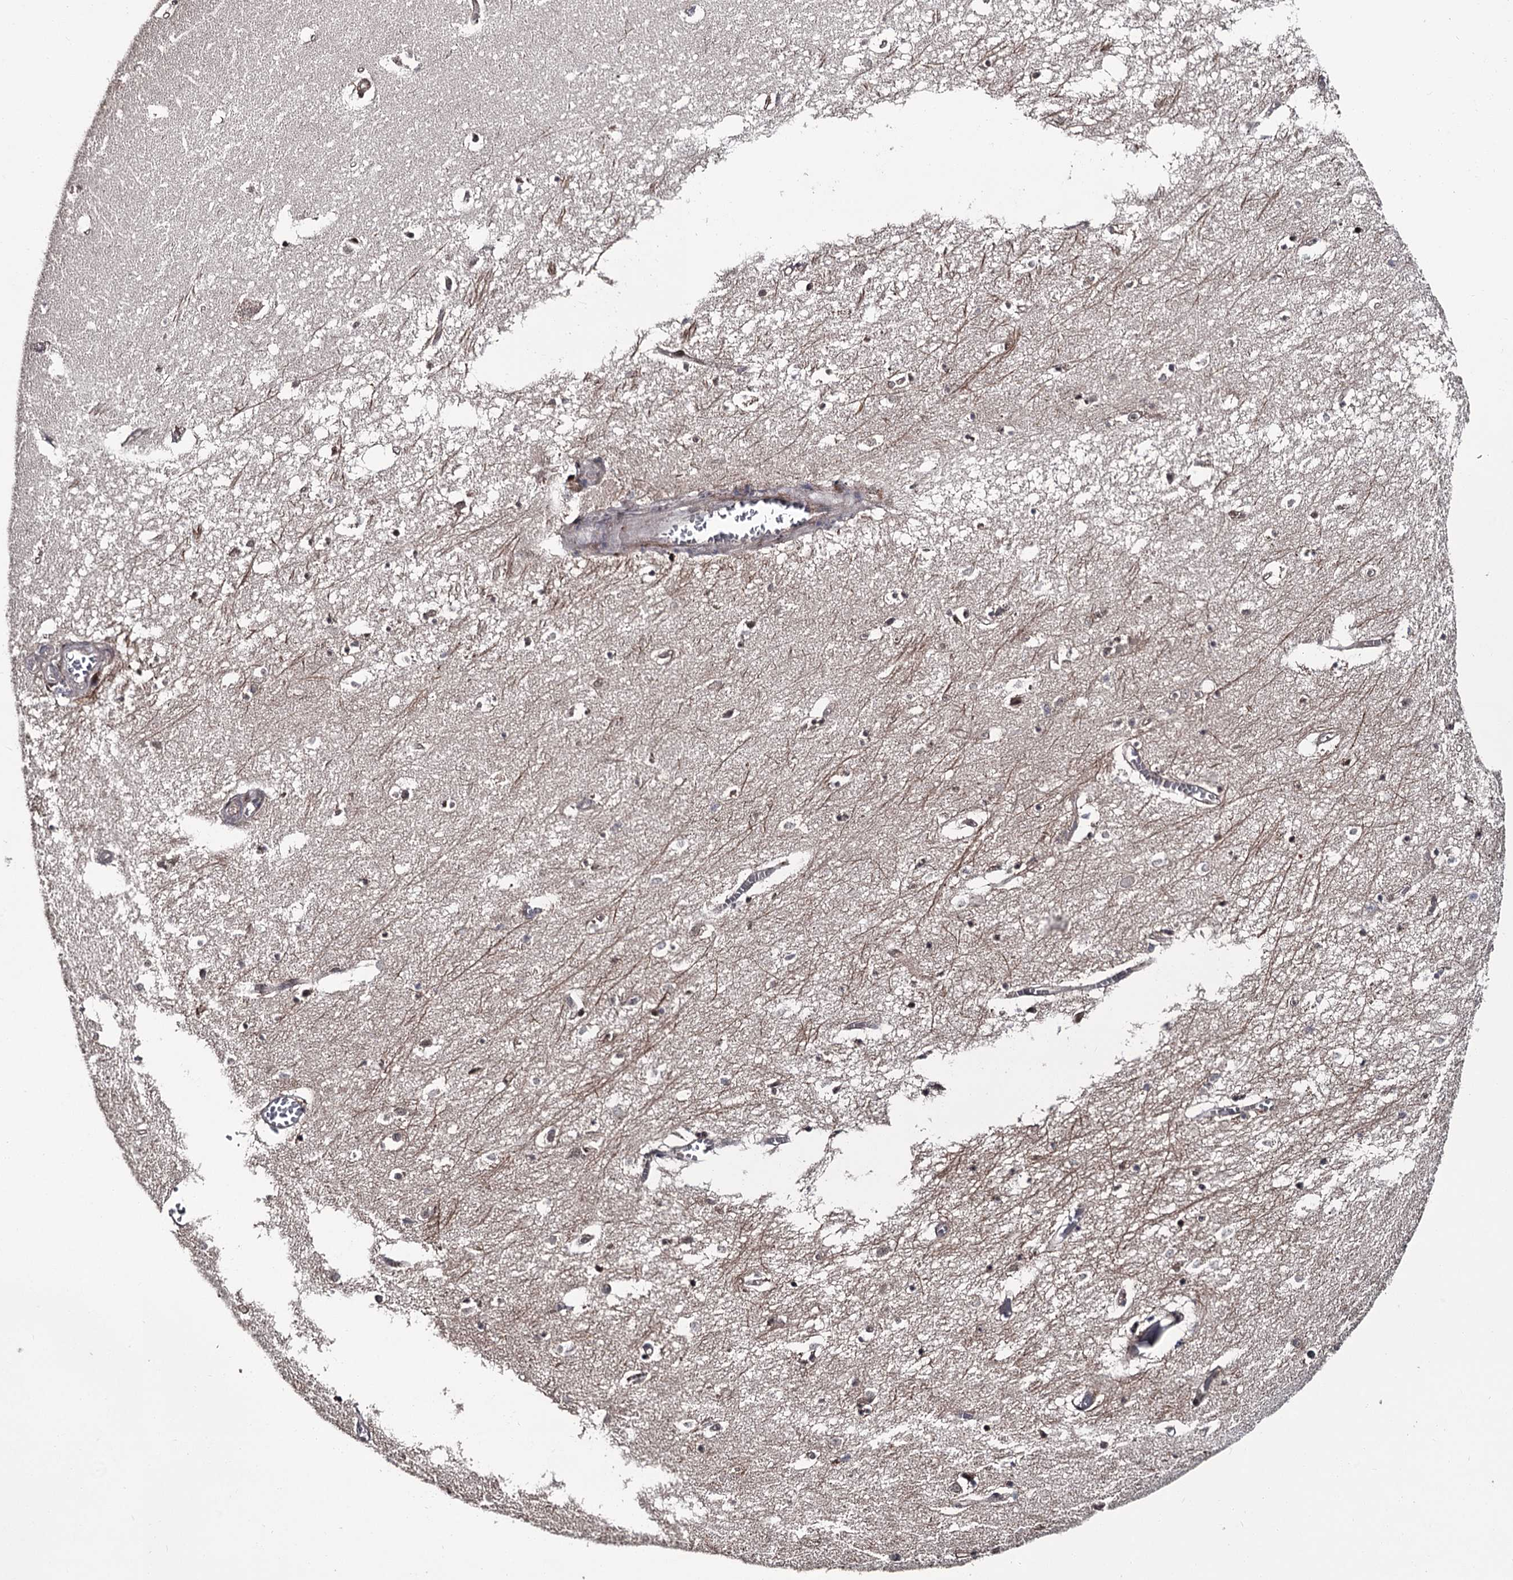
{"staining": {"intensity": "negative", "quantity": "none", "location": "none"}, "tissue": "hippocampus", "cell_type": "Glial cells", "image_type": "normal", "snomed": [{"axis": "morphology", "description": "Normal tissue, NOS"}, {"axis": "topography", "description": "Hippocampus"}], "caption": "Protein analysis of normal hippocampus demonstrates no significant staining in glial cells.", "gene": "CDC42EP2", "patient": {"sex": "female", "age": 64}}